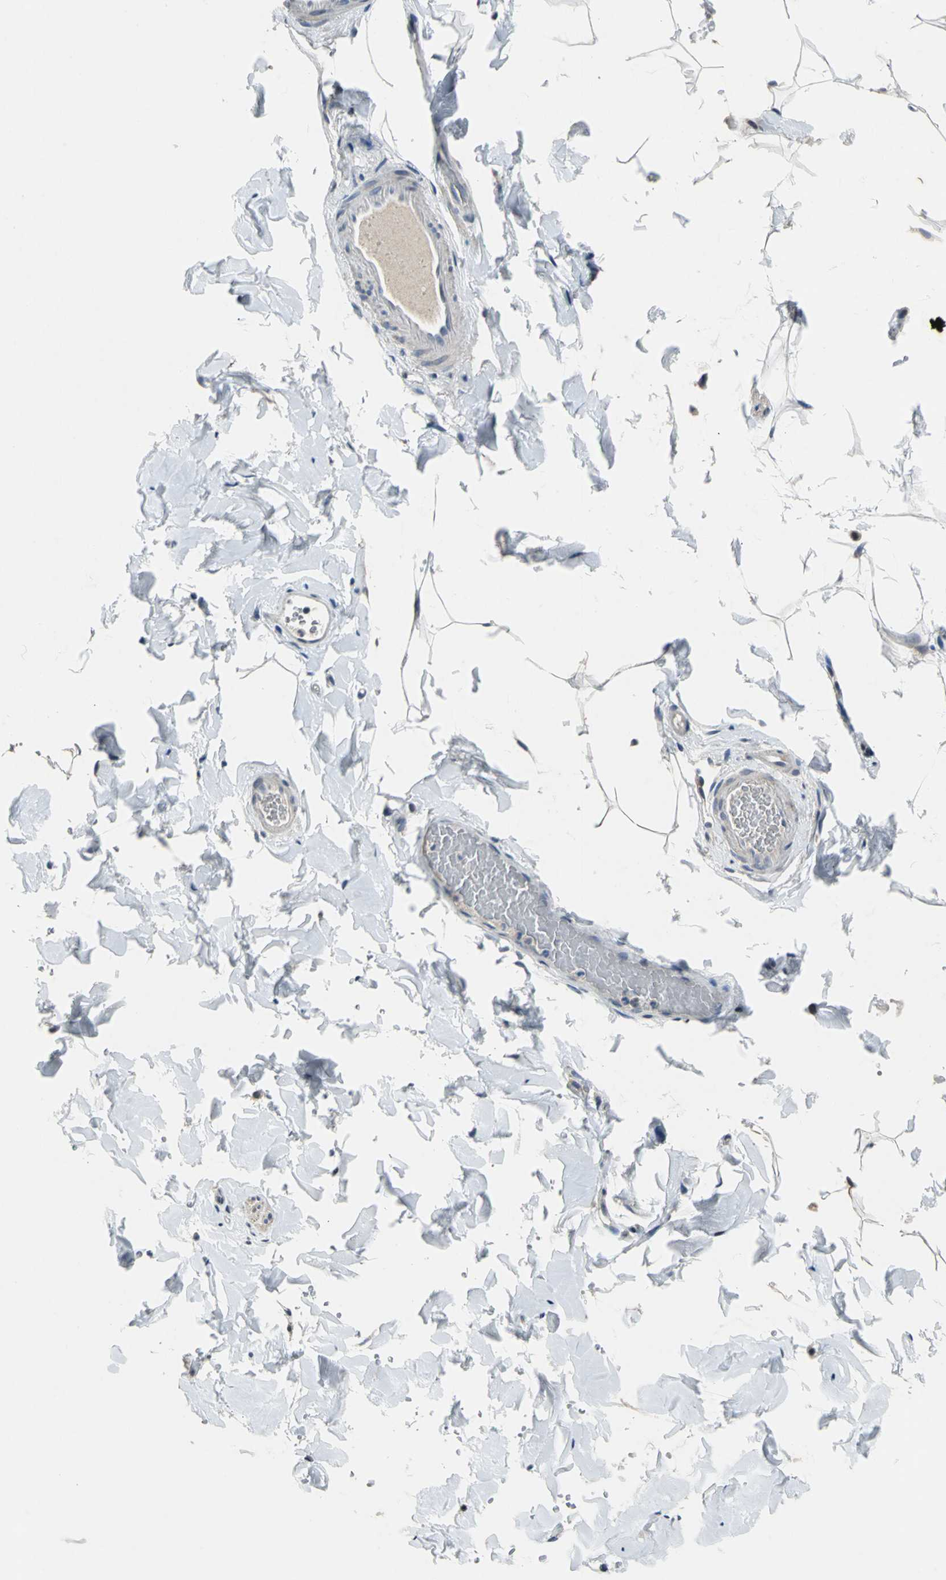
{"staining": {"intensity": "negative", "quantity": "none", "location": "none"}, "tissue": "colon", "cell_type": "Endothelial cells", "image_type": "normal", "snomed": [{"axis": "morphology", "description": "Normal tissue, NOS"}, {"axis": "topography", "description": "Colon"}], "caption": "This is a photomicrograph of IHC staining of benign colon, which shows no expression in endothelial cells.", "gene": "JADE3", "patient": {"sex": "female", "age": 61}}